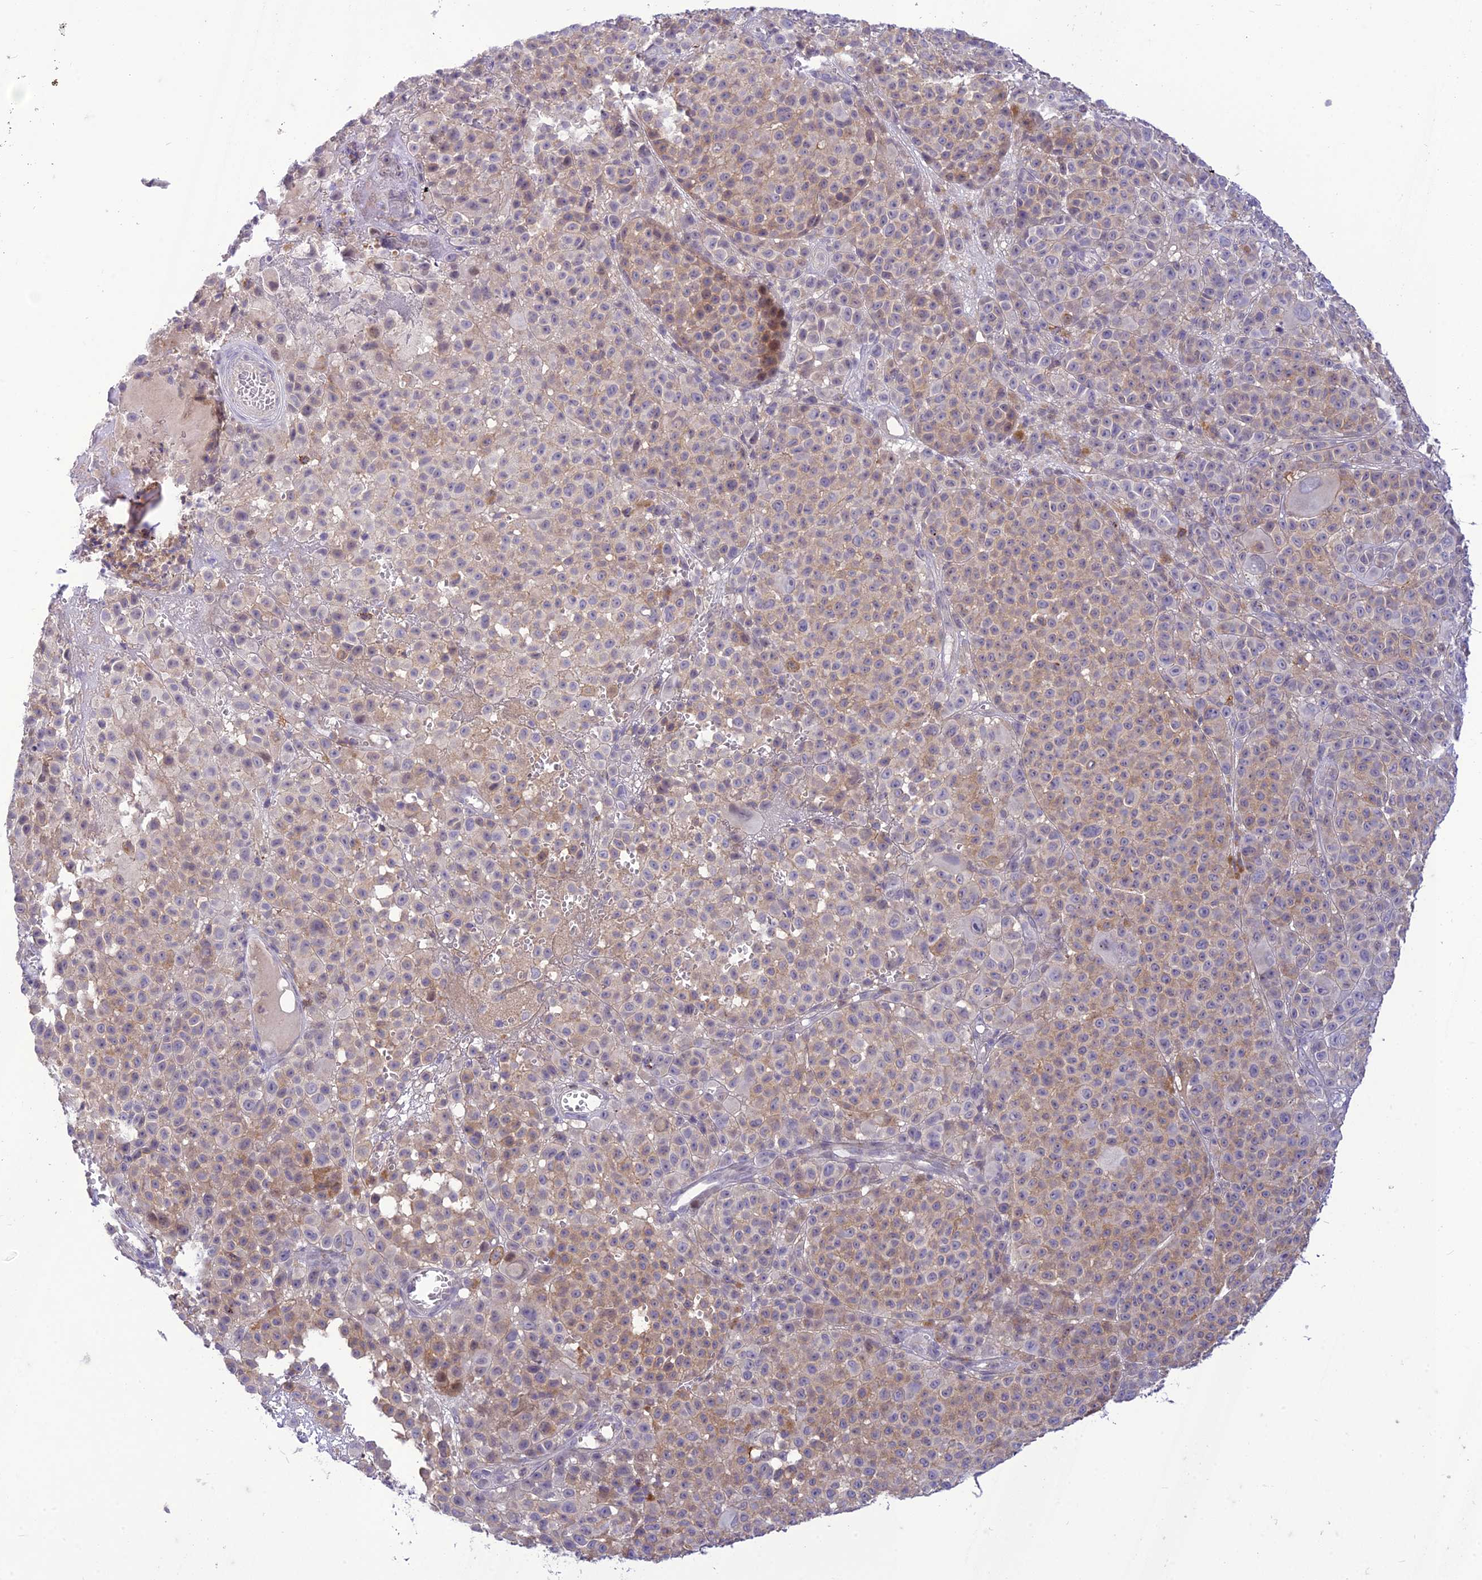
{"staining": {"intensity": "weak", "quantity": "25%-75%", "location": "cytoplasmic/membranous"}, "tissue": "melanoma", "cell_type": "Tumor cells", "image_type": "cancer", "snomed": [{"axis": "morphology", "description": "Malignant melanoma, NOS"}, {"axis": "topography", "description": "Skin"}], "caption": "Immunohistochemical staining of malignant melanoma demonstrates weak cytoplasmic/membranous protein expression in about 25%-75% of tumor cells.", "gene": "ITGAE", "patient": {"sex": "female", "age": 94}}